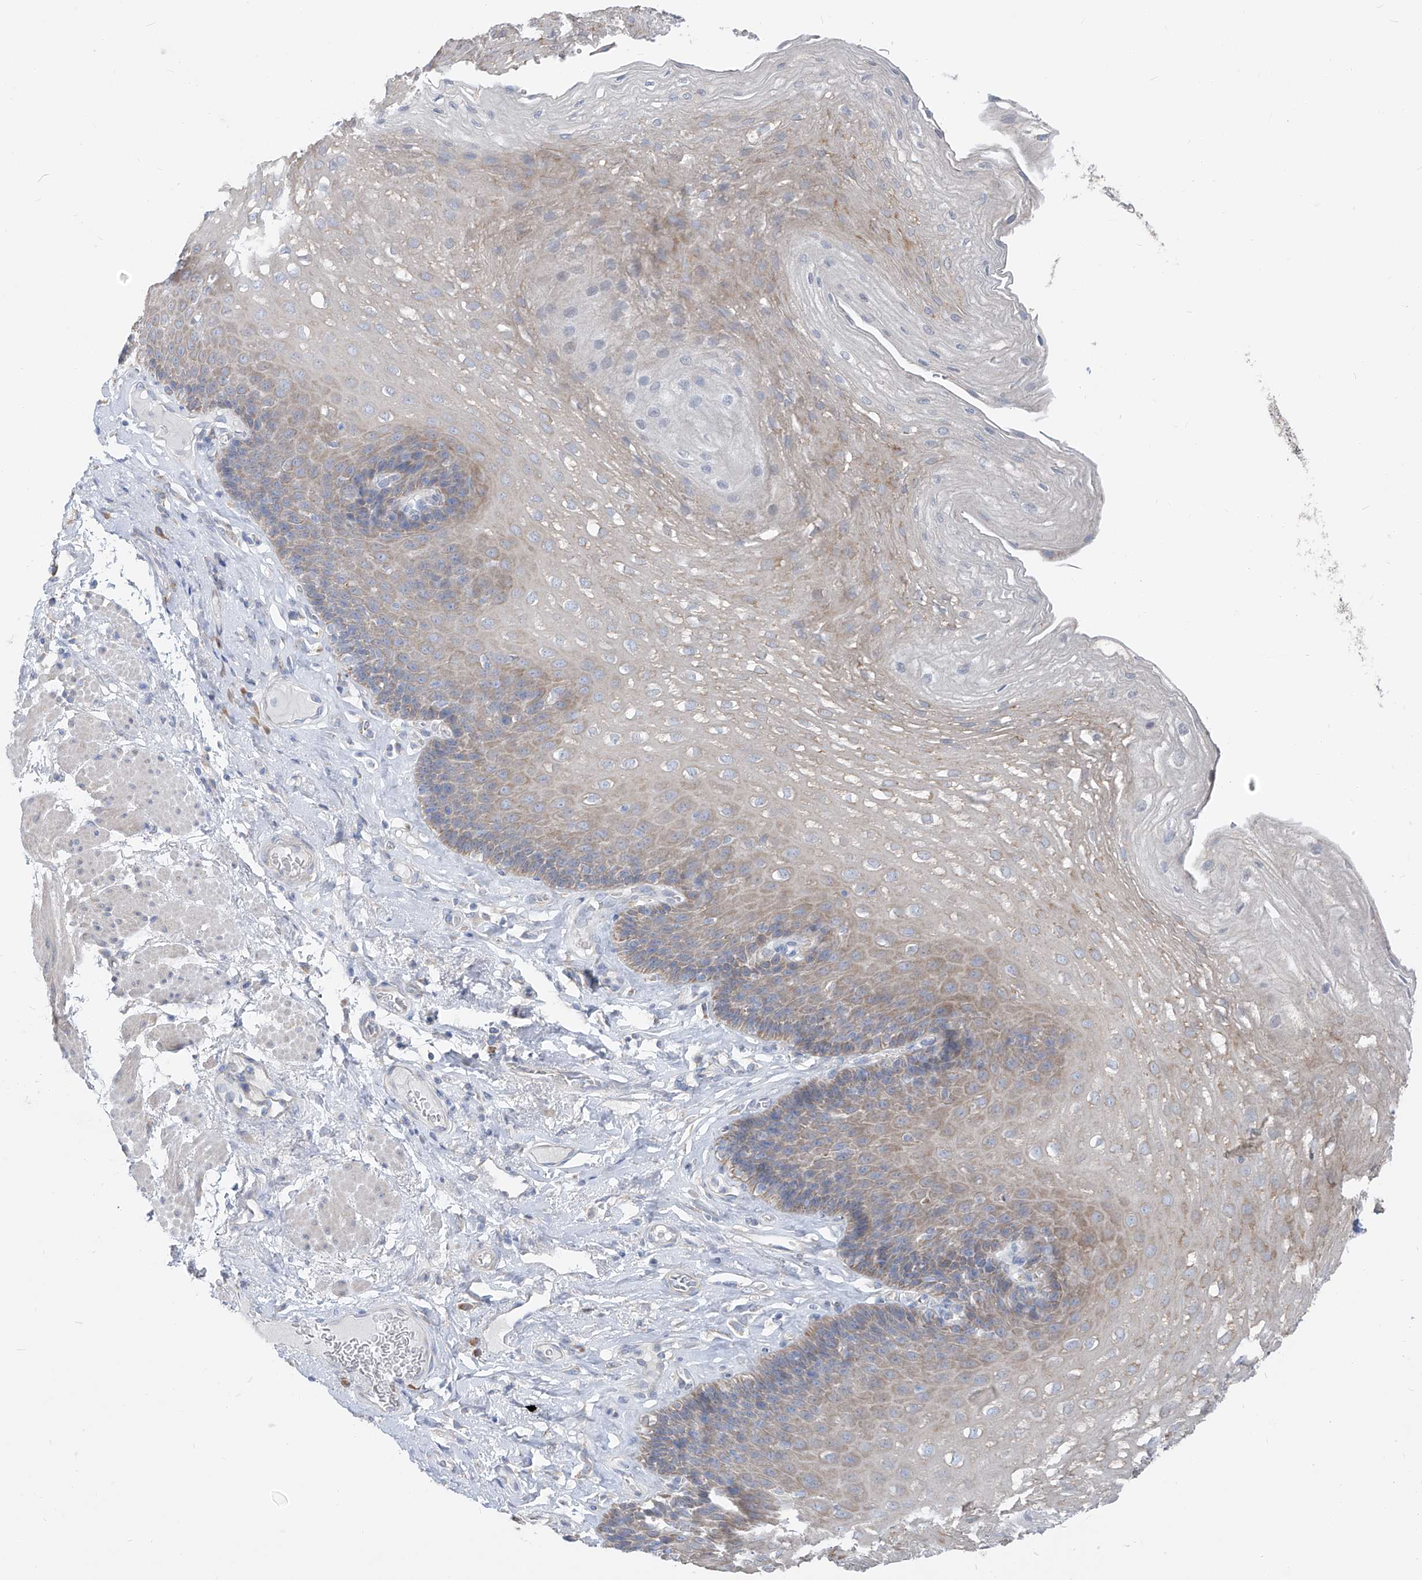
{"staining": {"intensity": "weak", "quantity": "25%-75%", "location": "cytoplasmic/membranous"}, "tissue": "esophagus", "cell_type": "Squamous epithelial cells", "image_type": "normal", "snomed": [{"axis": "morphology", "description": "Normal tissue, NOS"}, {"axis": "topography", "description": "Esophagus"}], "caption": "Immunohistochemistry (IHC) micrograph of benign human esophagus stained for a protein (brown), which shows low levels of weak cytoplasmic/membranous expression in about 25%-75% of squamous epithelial cells.", "gene": "UFL1", "patient": {"sex": "female", "age": 66}}